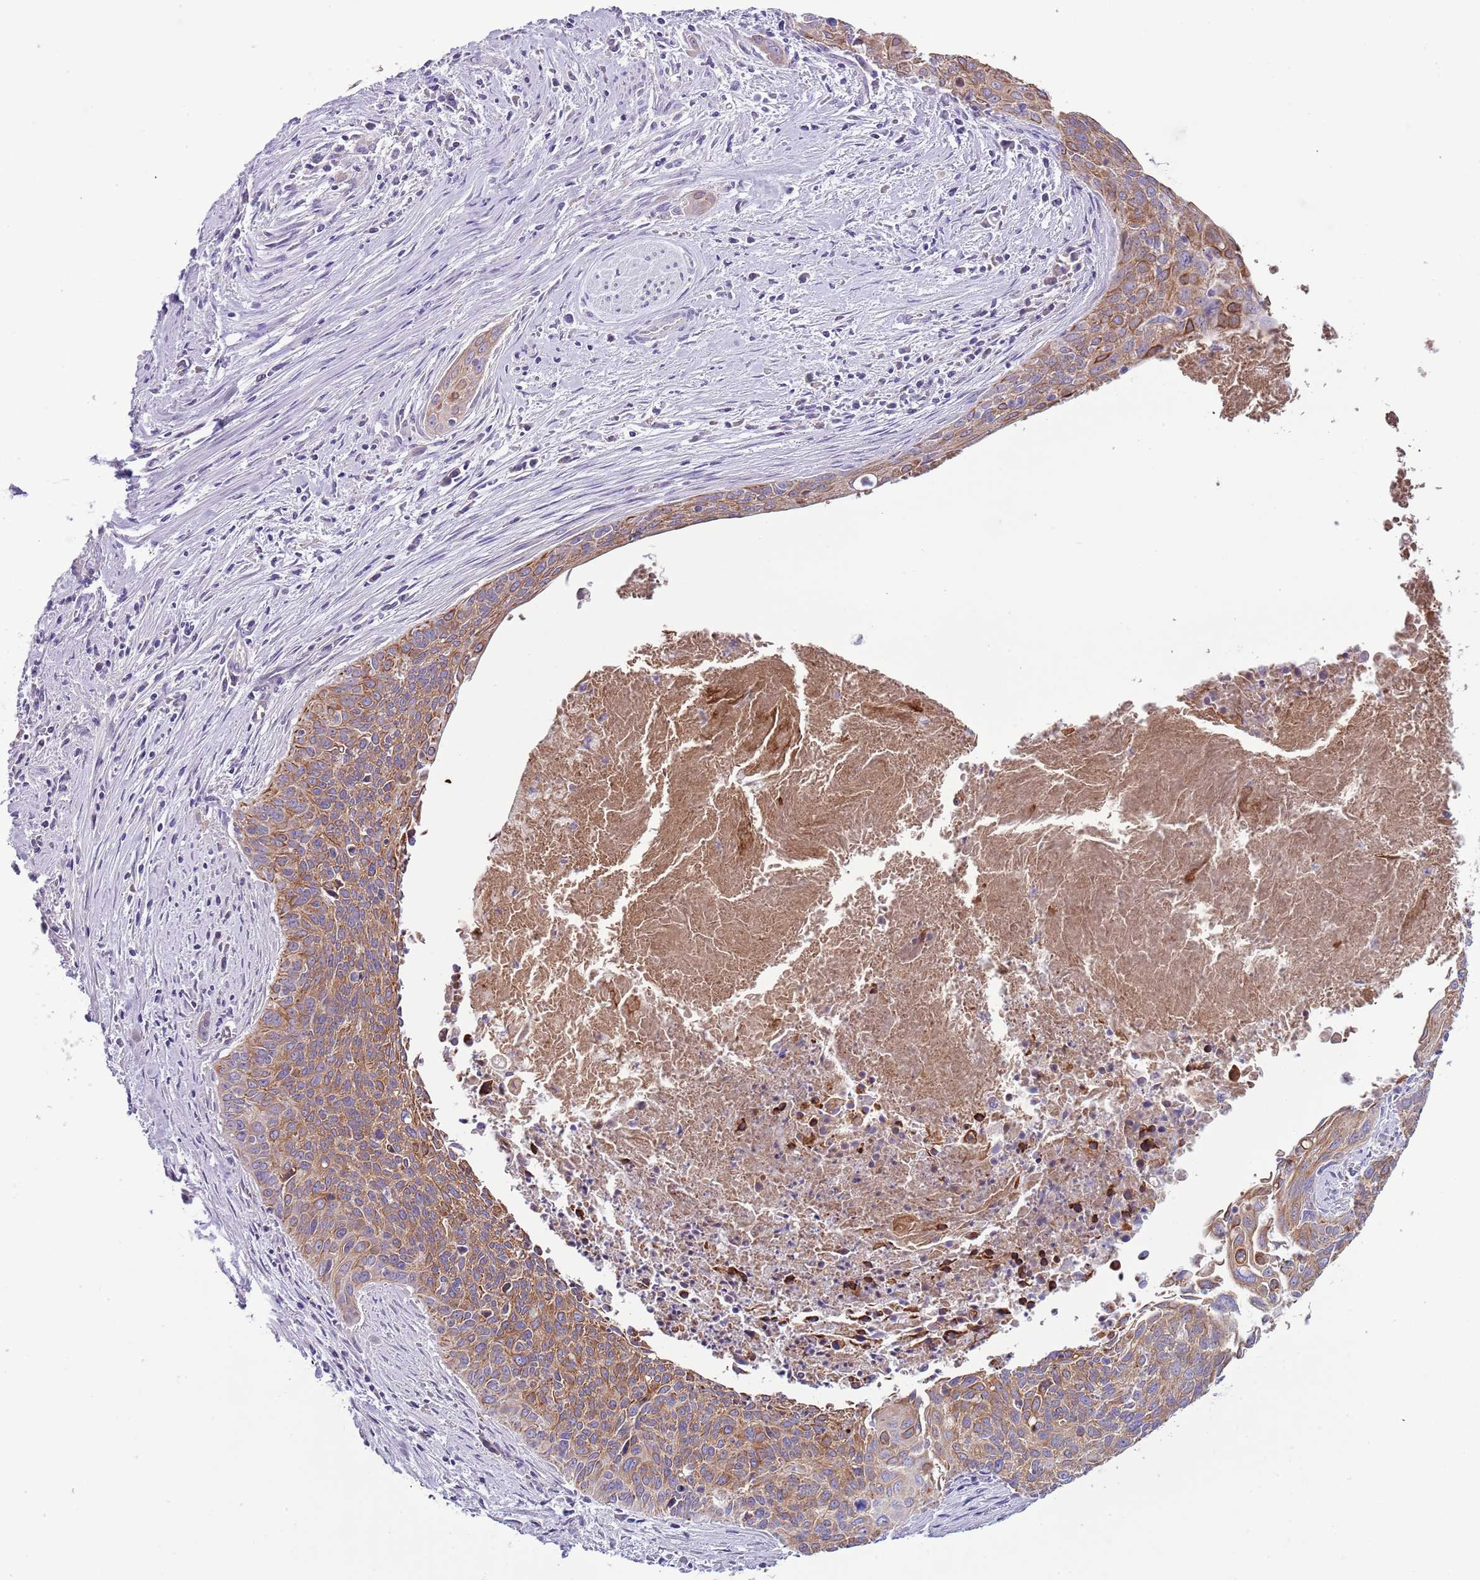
{"staining": {"intensity": "moderate", "quantity": ">75%", "location": "cytoplasmic/membranous"}, "tissue": "cervical cancer", "cell_type": "Tumor cells", "image_type": "cancer", "snomed": [{"axis": "morphology", "description": "Squamous cell carcinoma, NOS"}, {"axis": "topography", "description": "Cervix"}], "caption": "Cervical squamous cell carcinoma stained with immunohistochemistry (IHC) exhibits moderate cytoplasmic/membranous positivity in approximately >75% of tumor cells.", "gene": "HES3", "patient": {"sex": "female", "age": 55}}